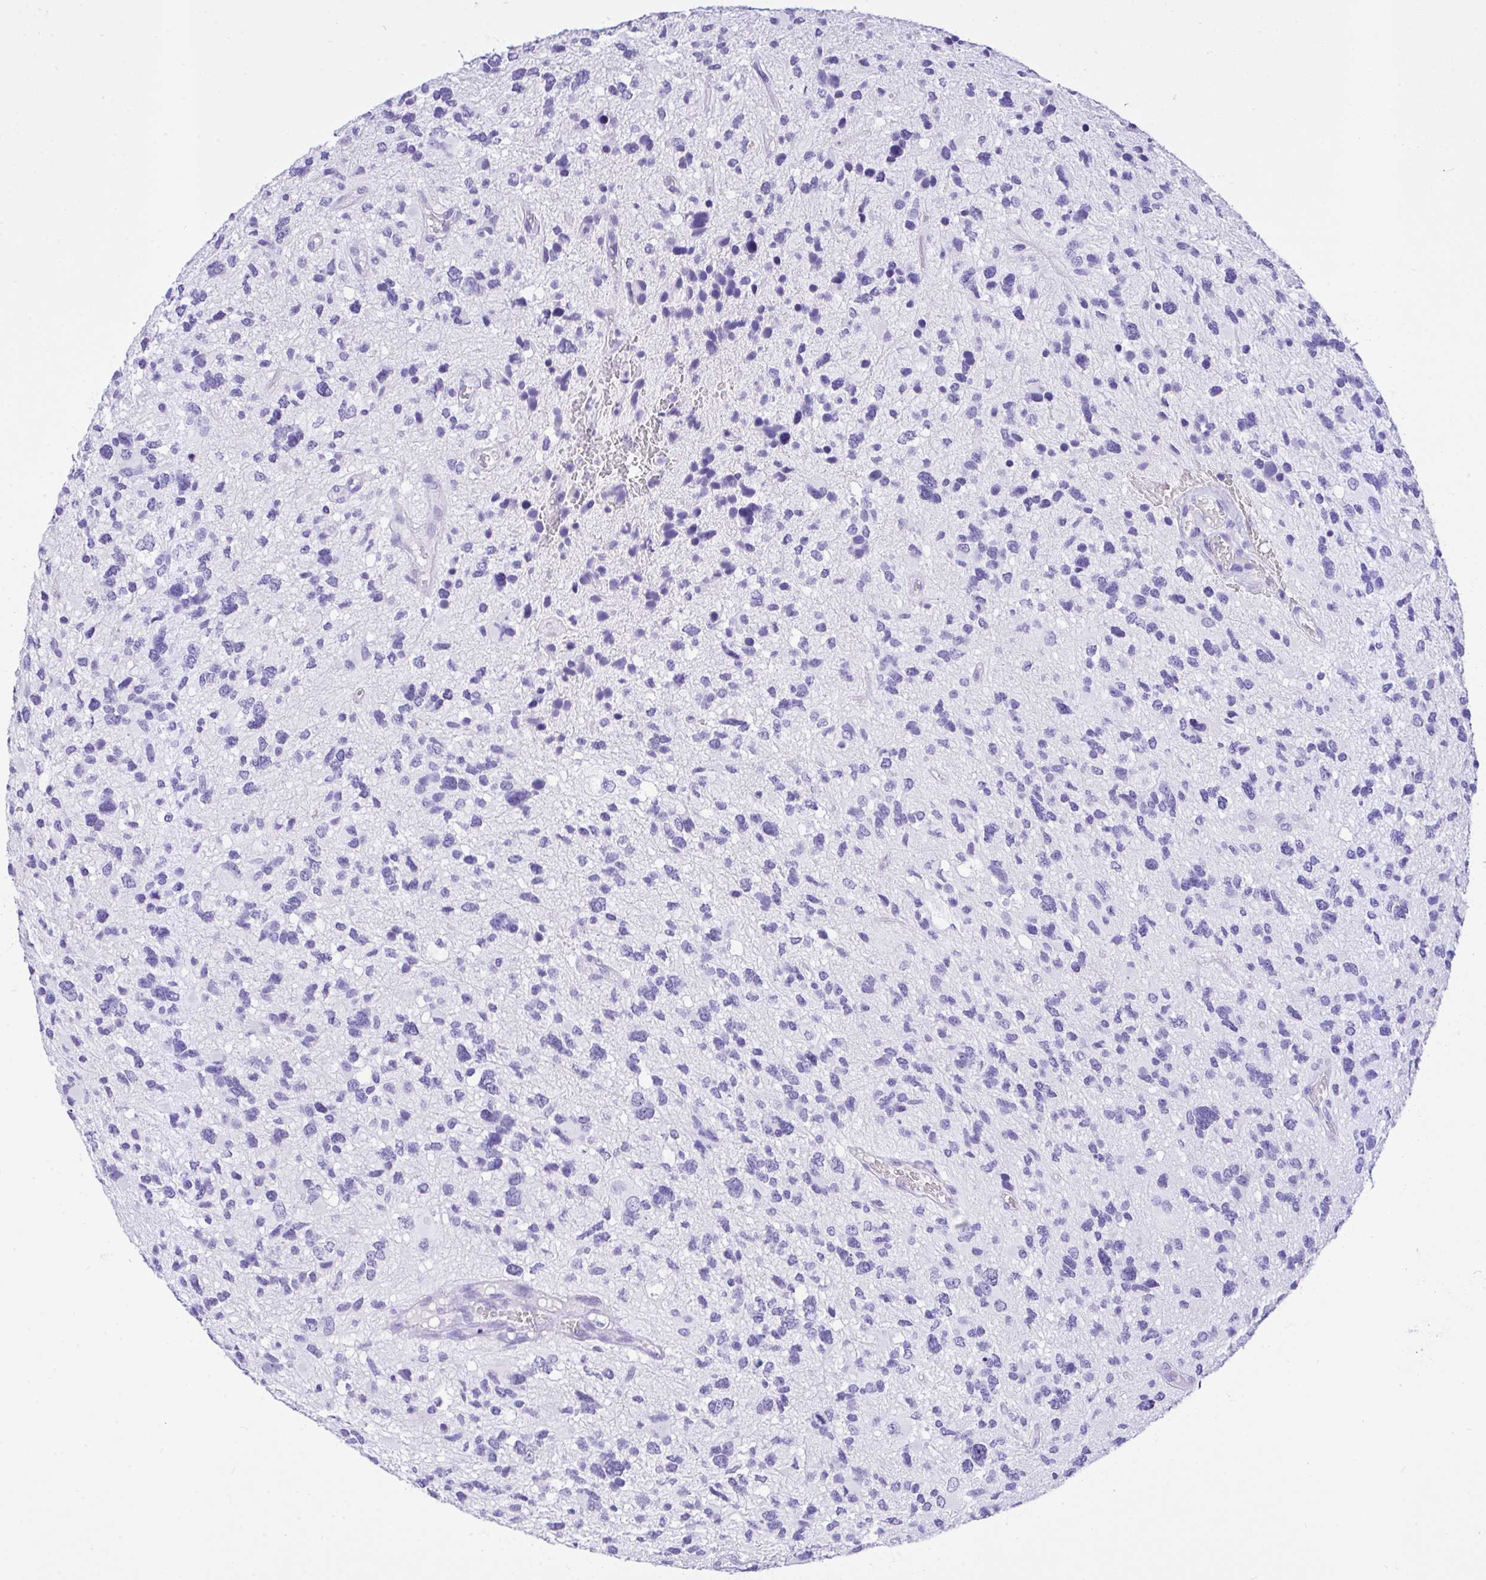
{"staining": {"intensity": "negative", "quantity": "none", "location": "none"}, "tissue": "glioma", "cell_type": "Tumor cells", "image_type": "cancer", "snomed": [{"axis": "morphology", "description": "Glioma, malignant, High grade"}, {"axis": "topography", "description": "Brain"}], "caption": "Malignant glioma (high-grade) was stained to show a protein in brown. There is no significant staining in tumor cells. (Brightfield microscopy of DAB (3,3'-diaminobenzidine) IHC at high magnification).", "gene": "AKR1D1", "patient": {"sex": "female", "age": 11}}